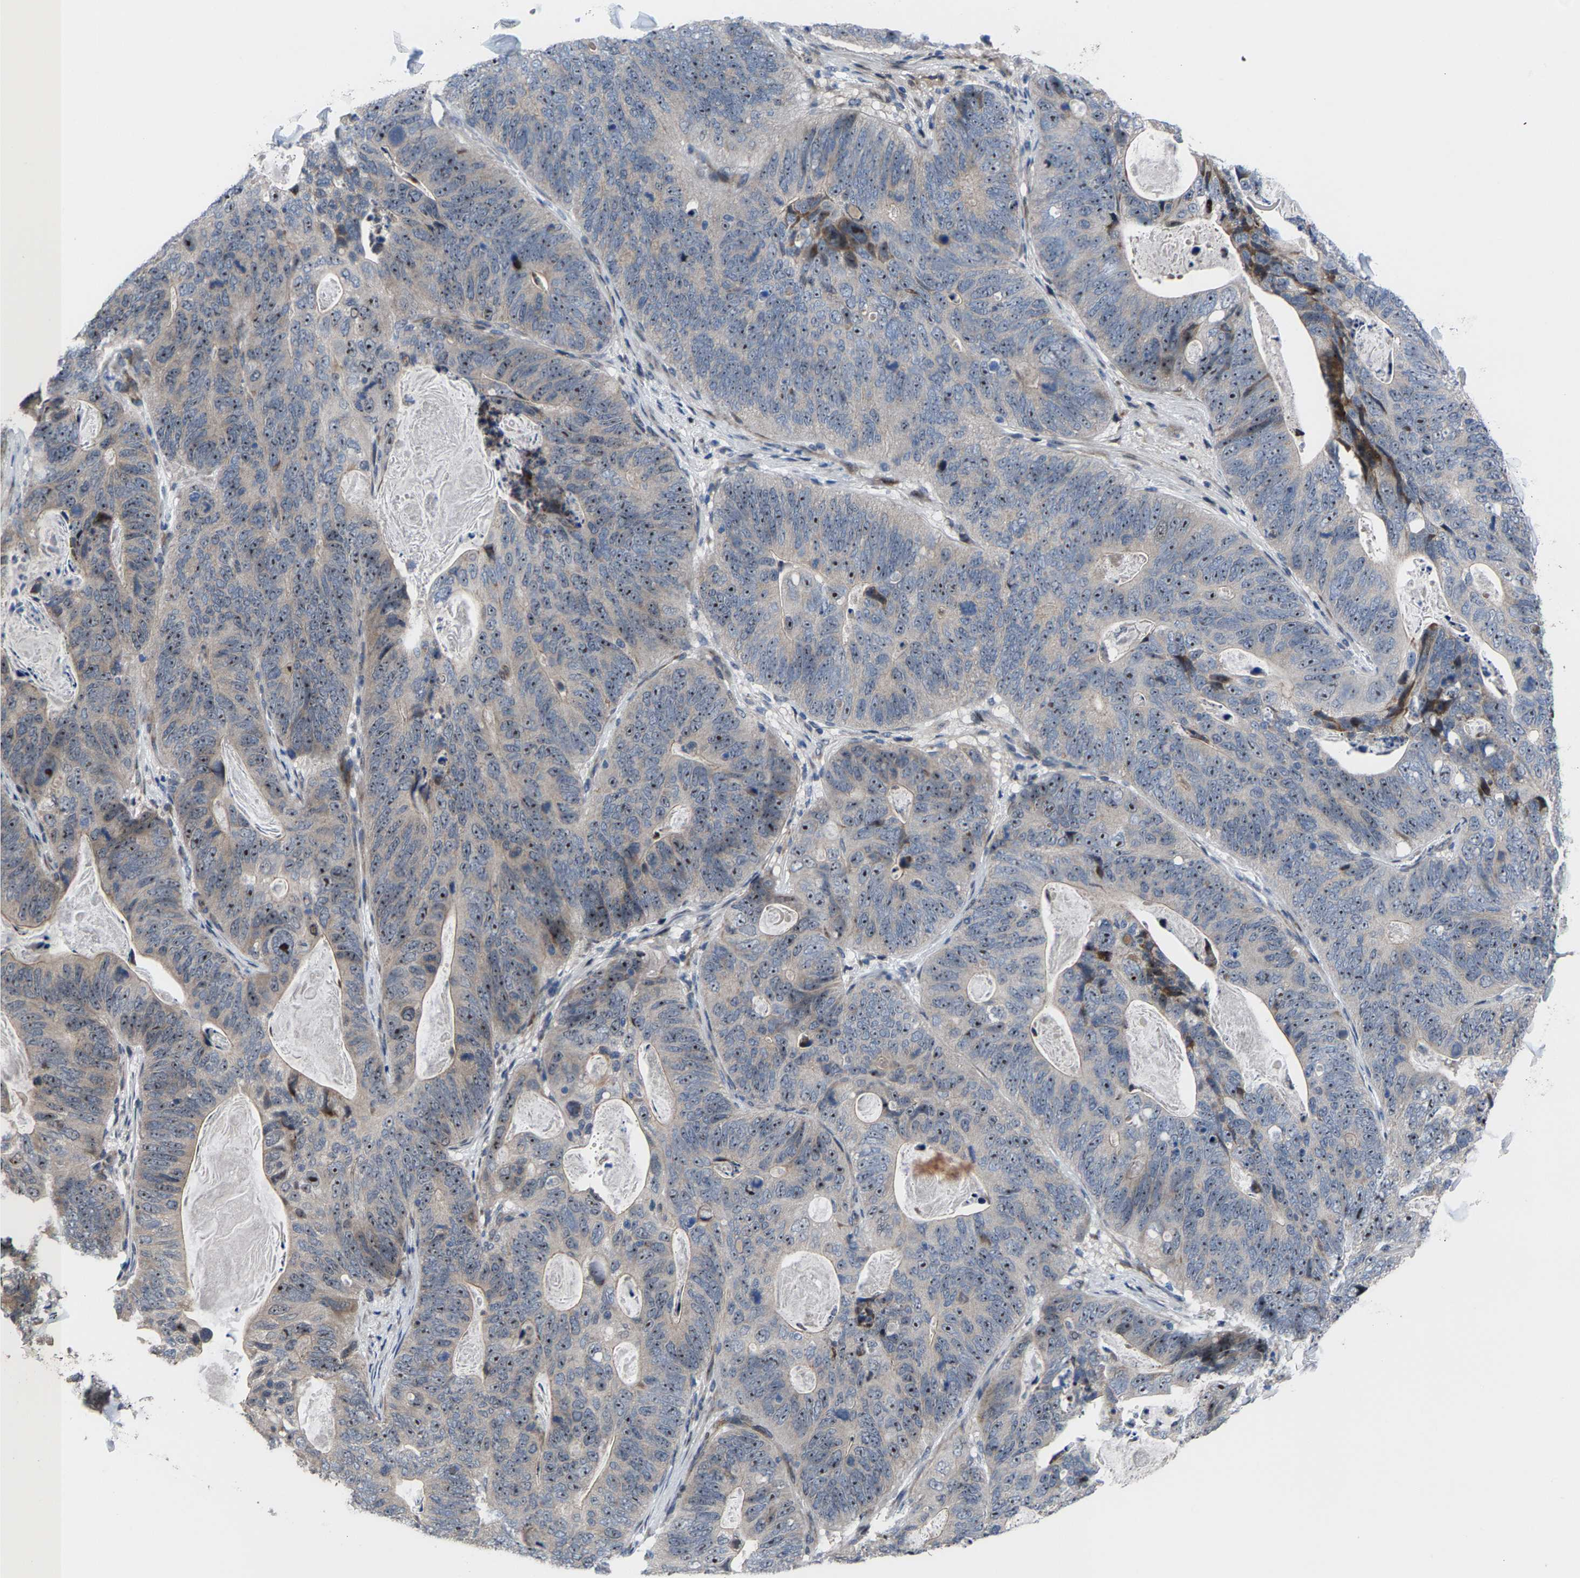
{"staining": {"intensity": "moderate", "quantity": "25%-75%", "location": "nuclear"}, "tissue": "stomach cancer", "cell_type": "Tumor cells", "image_type": "cancer", "snomed": [{"axis": "morphology", "description": "Normal tissue, NOS"}, {"axis": "morphology", "description": "Adenocarcinoma, NOS"}, {"axis": "topography", "description": "Stomach"}], "caption": "There is medium levels of moderate nuclear positivity in tumor cells of adenocarcinoma (stomach), as demonstrated by immunohistochemical staining (brown color).", "gene": "HAUS6", "patient": {"sex": "female", "age": 89}}